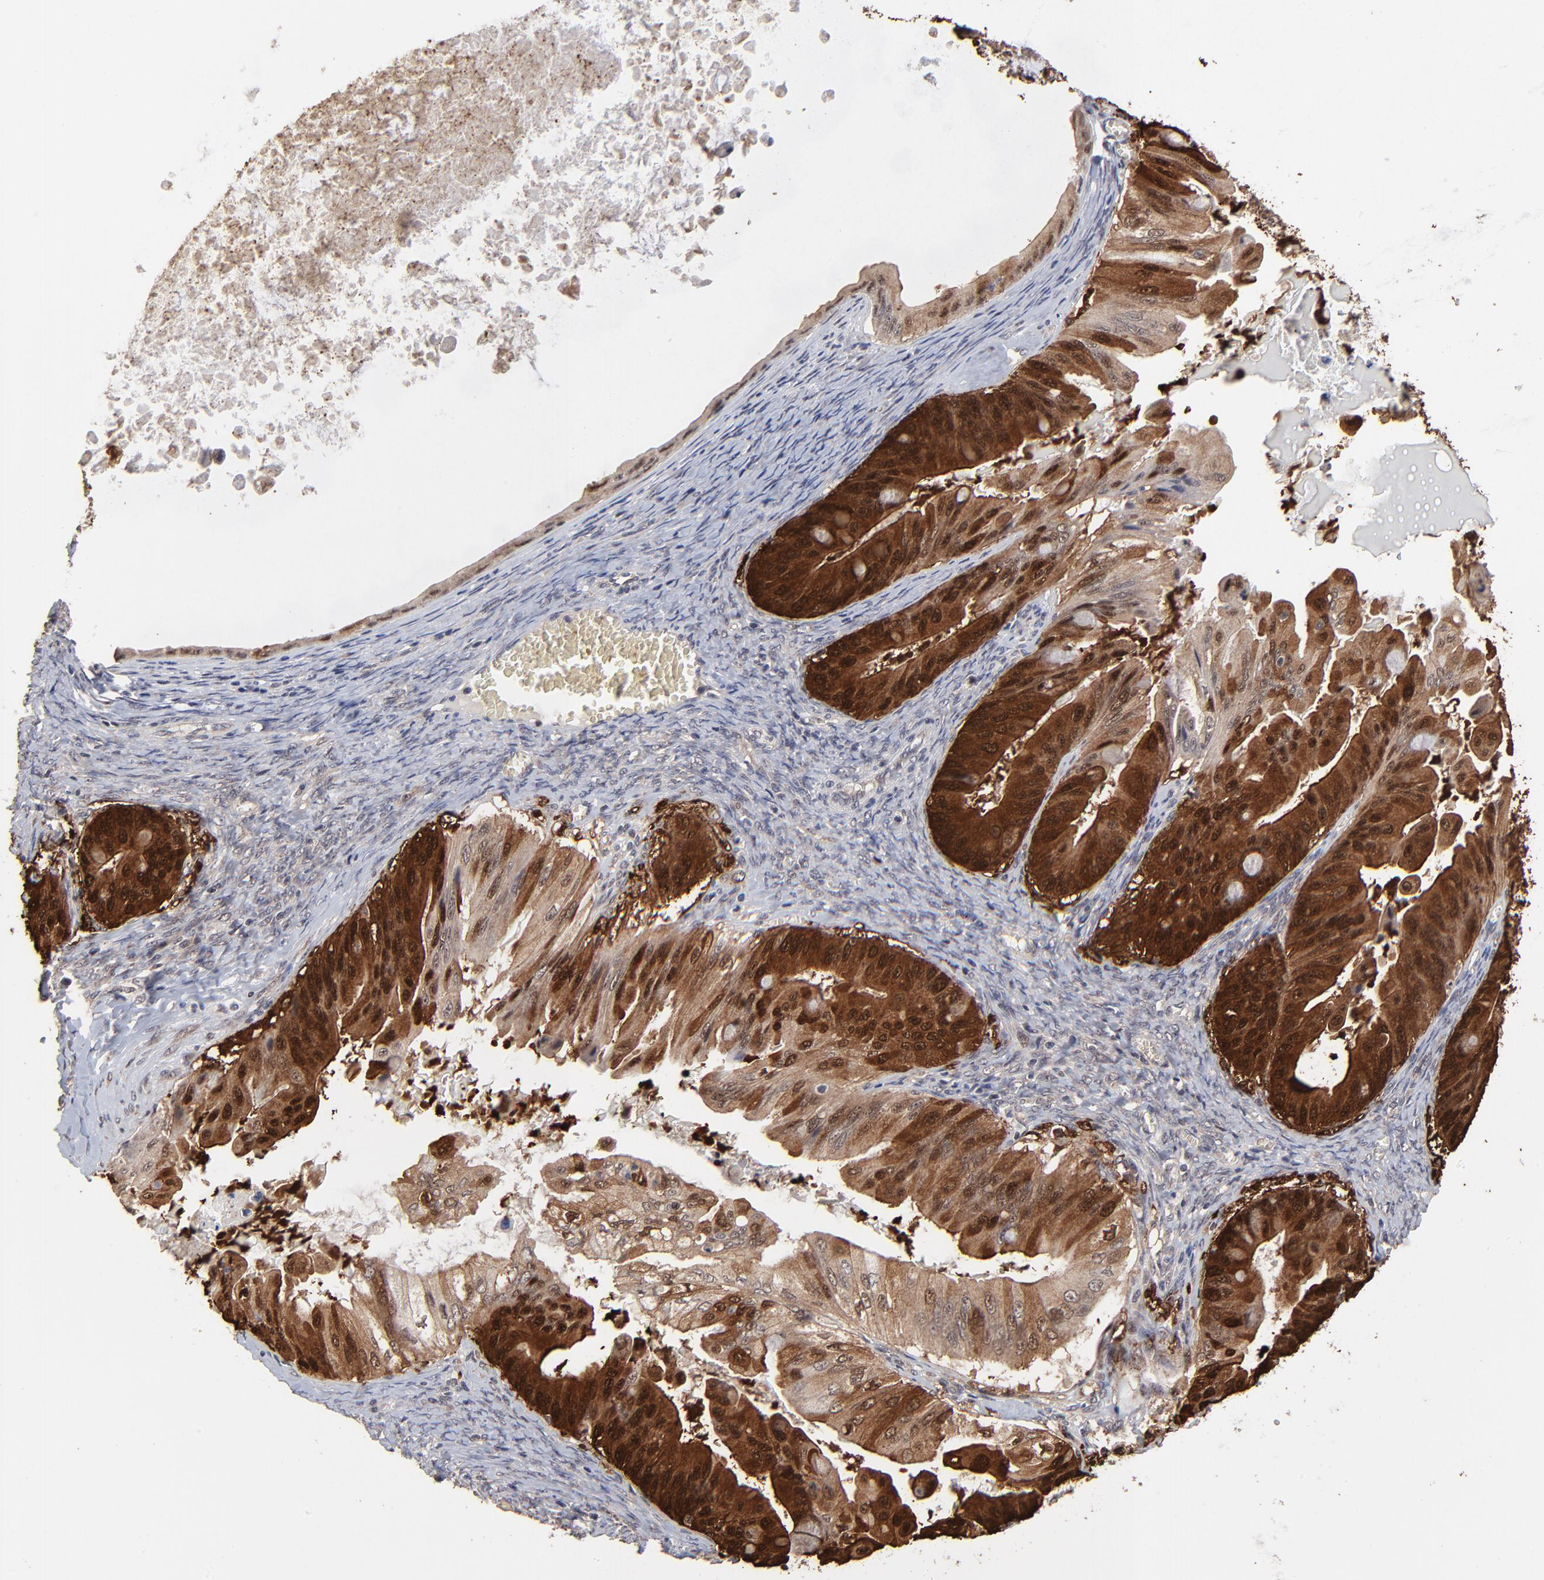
{"staining": {"intensity": "strong", "quantity": ">75%", "location": "cytoplasmic/membranous,nuclear"}, "tissue": "ovarian cancer", "cell_type": "Tumor cells", "image_type": "cancer", "snomed": [{"axis": "morphology", "description": "Cystadenocarcinoma, mucinous, NOS"}, {"axis": "topography", "description": "Ovary"}], "caption": "A brown stain highlights strong cytoplasmic/membranous and nuclear positivity of a protein in human ovarian cancer tumor cells. (DAB (3,3'-diaminobenzidine) = brown stain, brightfield microscopy at high magnification).", "gene": "FRMD8", "patient": {"sex": "female", "age": 37}}